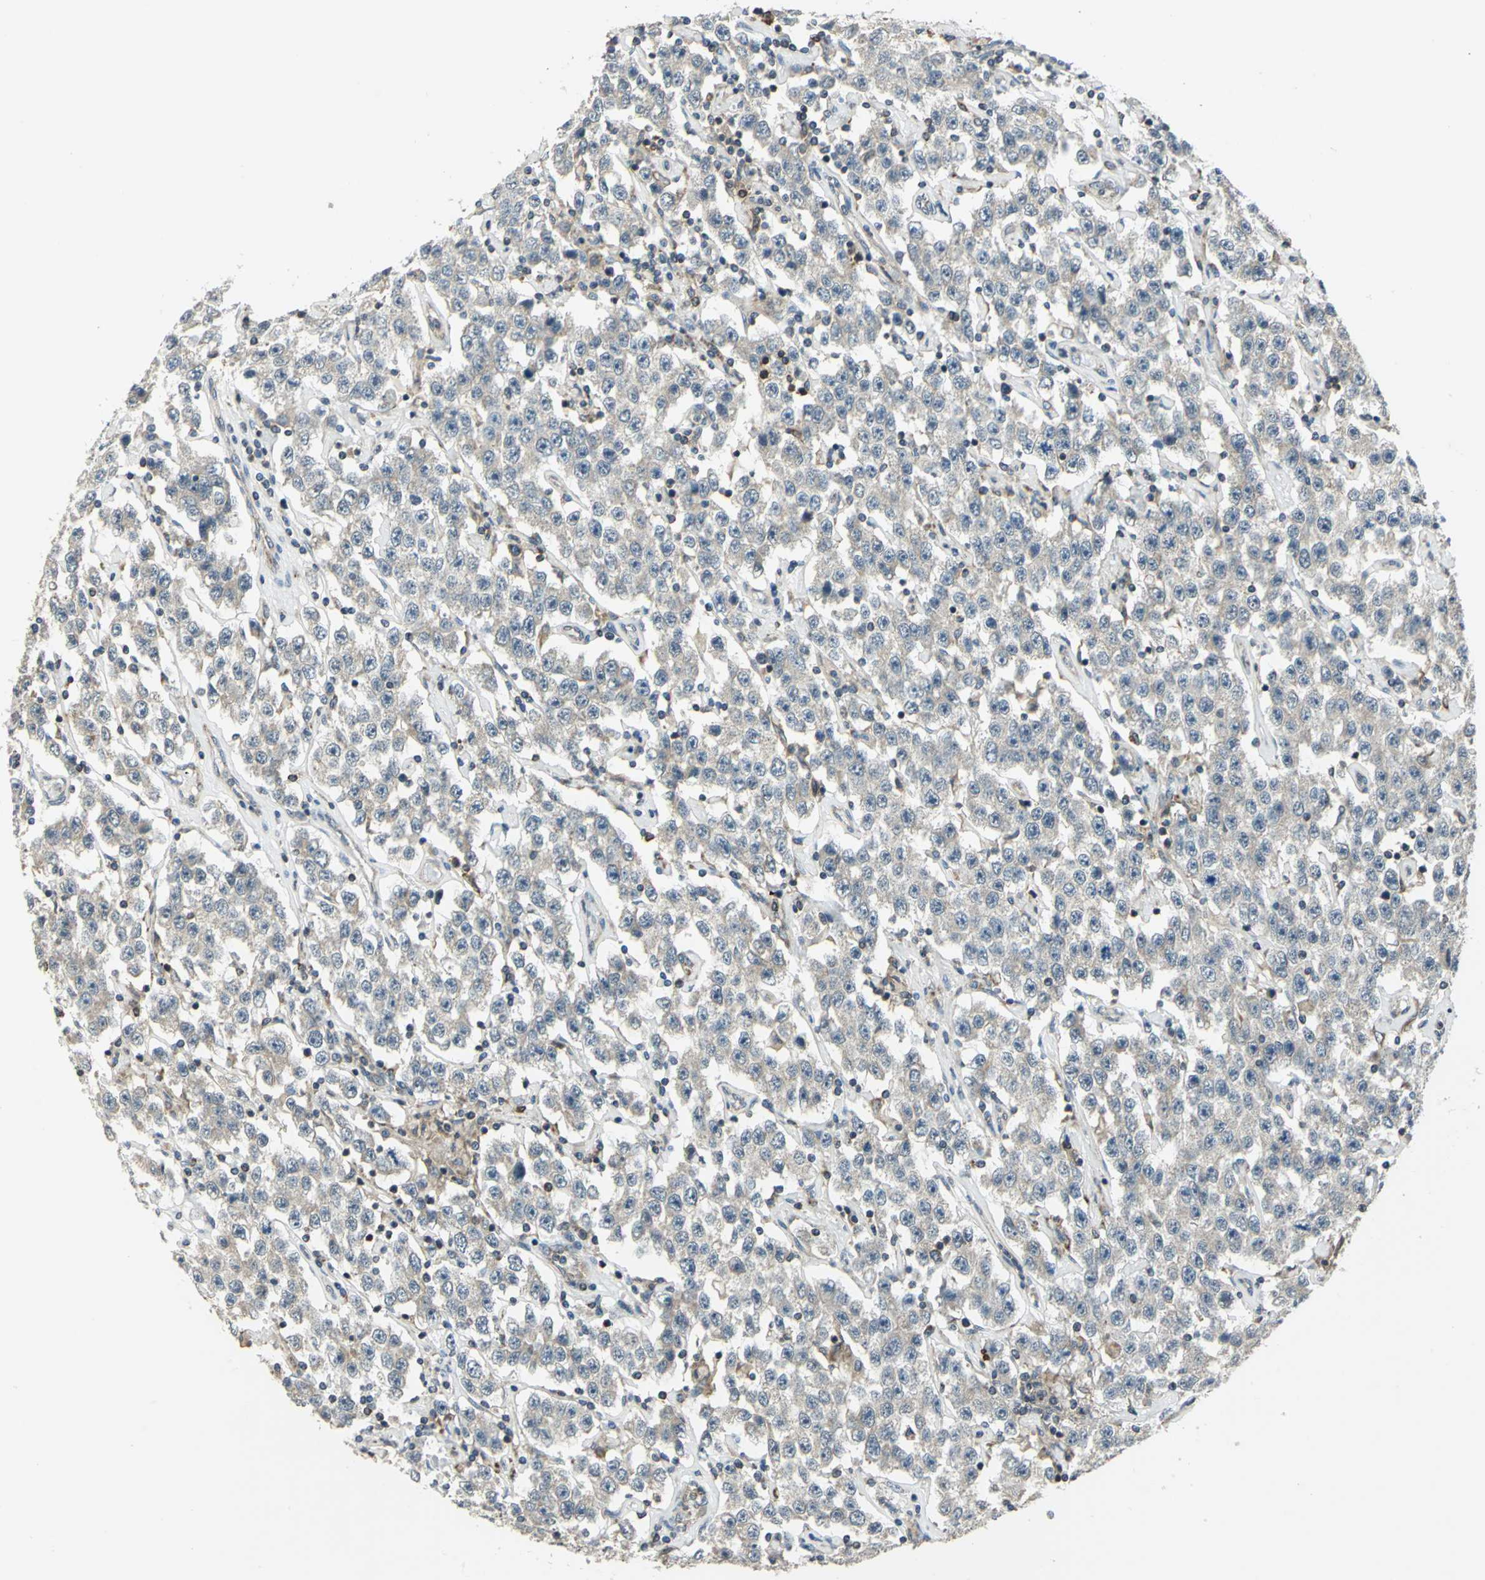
{"staining": {"intensity": "moderate", "quantity": "<25%", "location": "cytoplasmic/membranous"}, "tissue": "testis cancer", "cell_type": "Tumor cells", "image_type": "cancer", "snomed": [{"axis": "morphology", "description": "Seminoma, NOS"}, {"axis": "topography", "description": "Testis"}], "caption": "Protein expression analysis of human seminoma (testis) reveals moderate cytoplasmic/membranous positivity in about <25% of tumor cells.", "gene": "PLAGL2", "patient": {"sex": "male", "age": 52}}